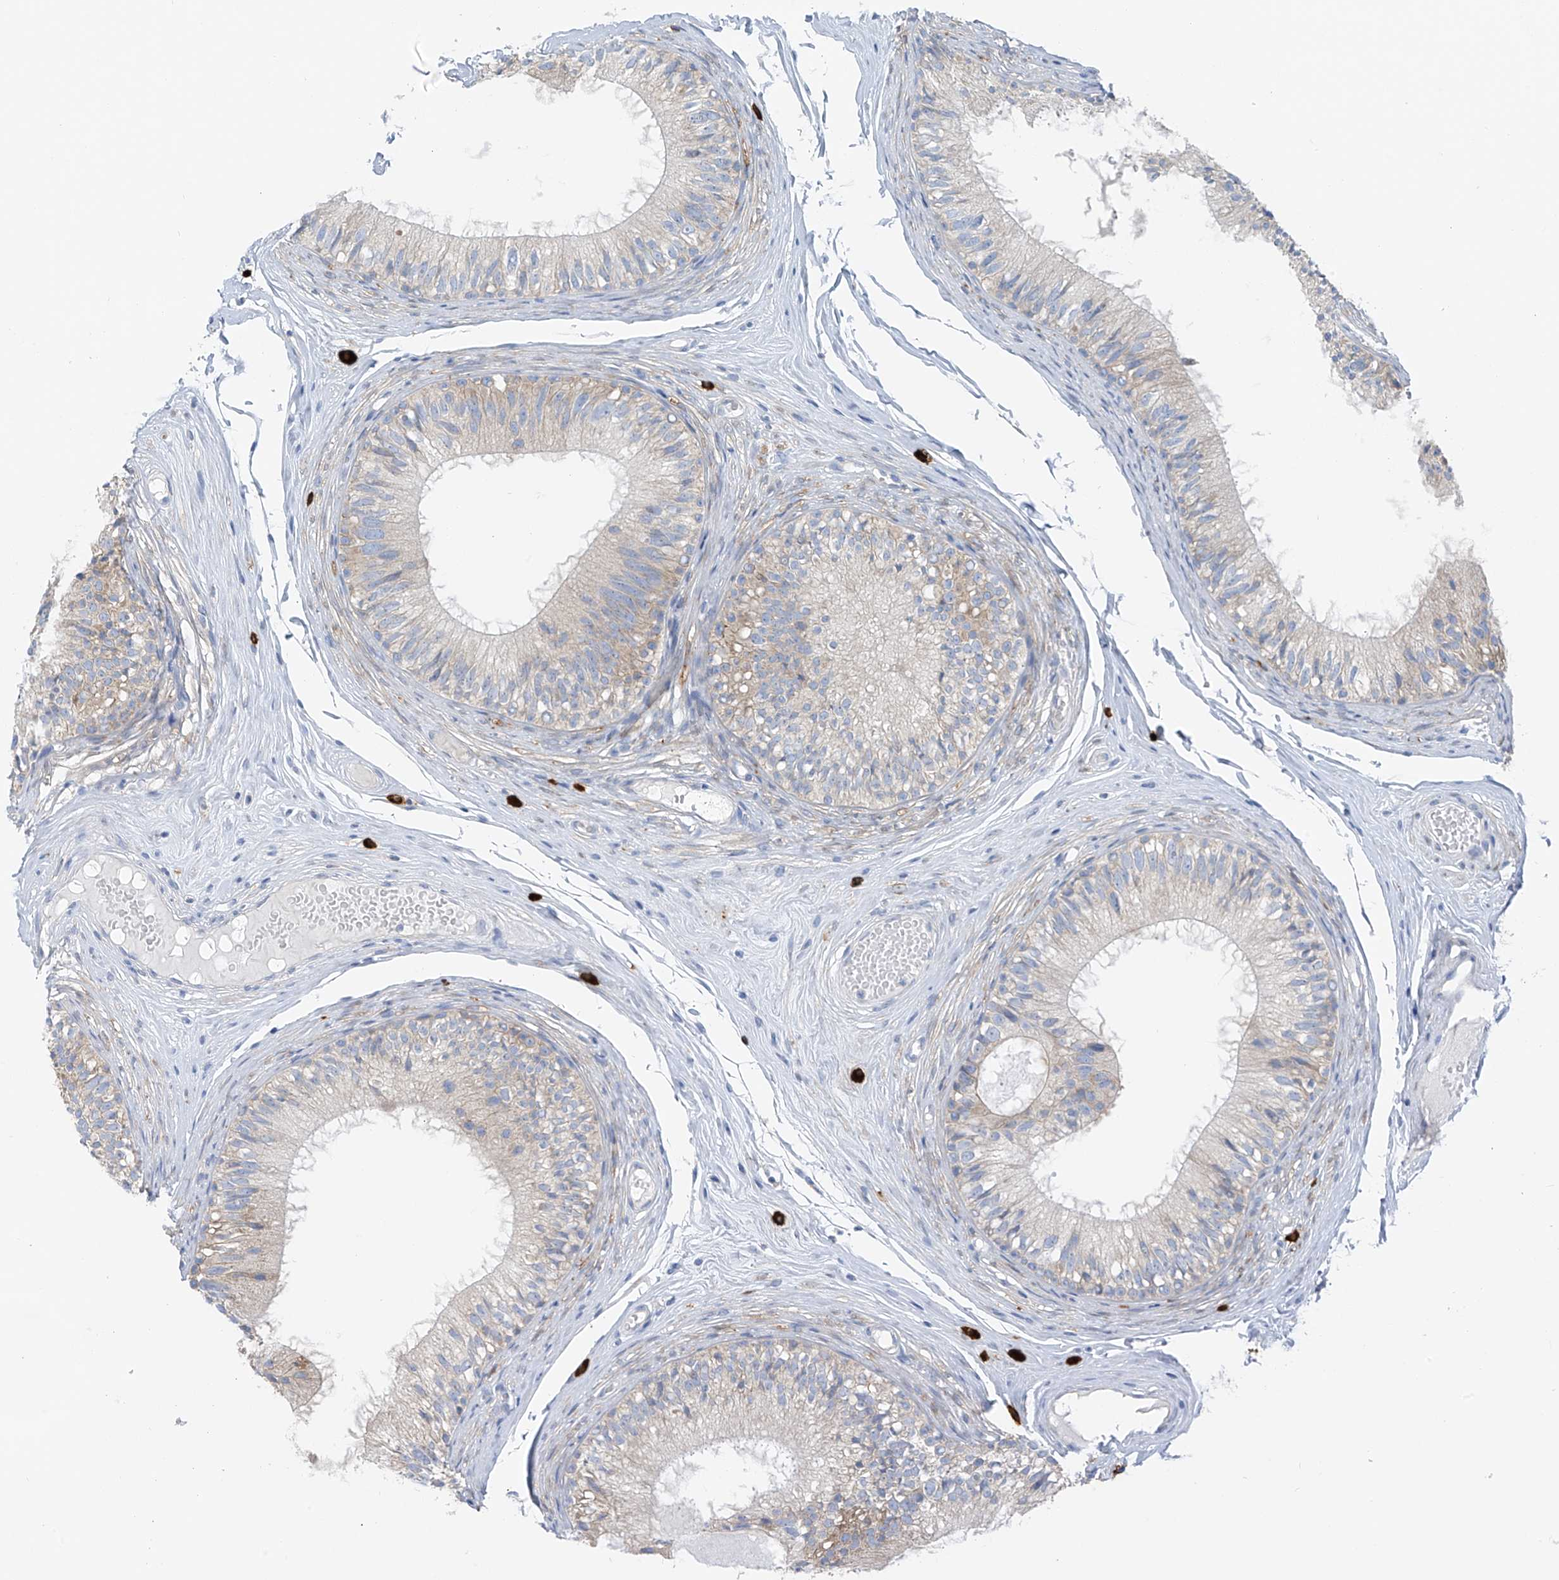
{"staining": {"intensity": "weak", "quantity": "<25%", "location": "cytoplasmic/membranous"}, "tissue": "epididymis", "cell_type": "Glandular cells", "image_type": "normal", "snomed": [{"axis": "morphology", "description": "Normal tissue, NOS"}, {"axis": "morphology", "description": "Seminoma in situ"}, {"axis": "topography", "description": "Testis"}, {"axis": "topography", "description": "Epididymis"}], "caption": "Epididymis was stained to show a protein in brown. There is no significant staining in glandular cells.", "gene": "POMGNT2", "patient": {"sex": "male", "age": 28}}